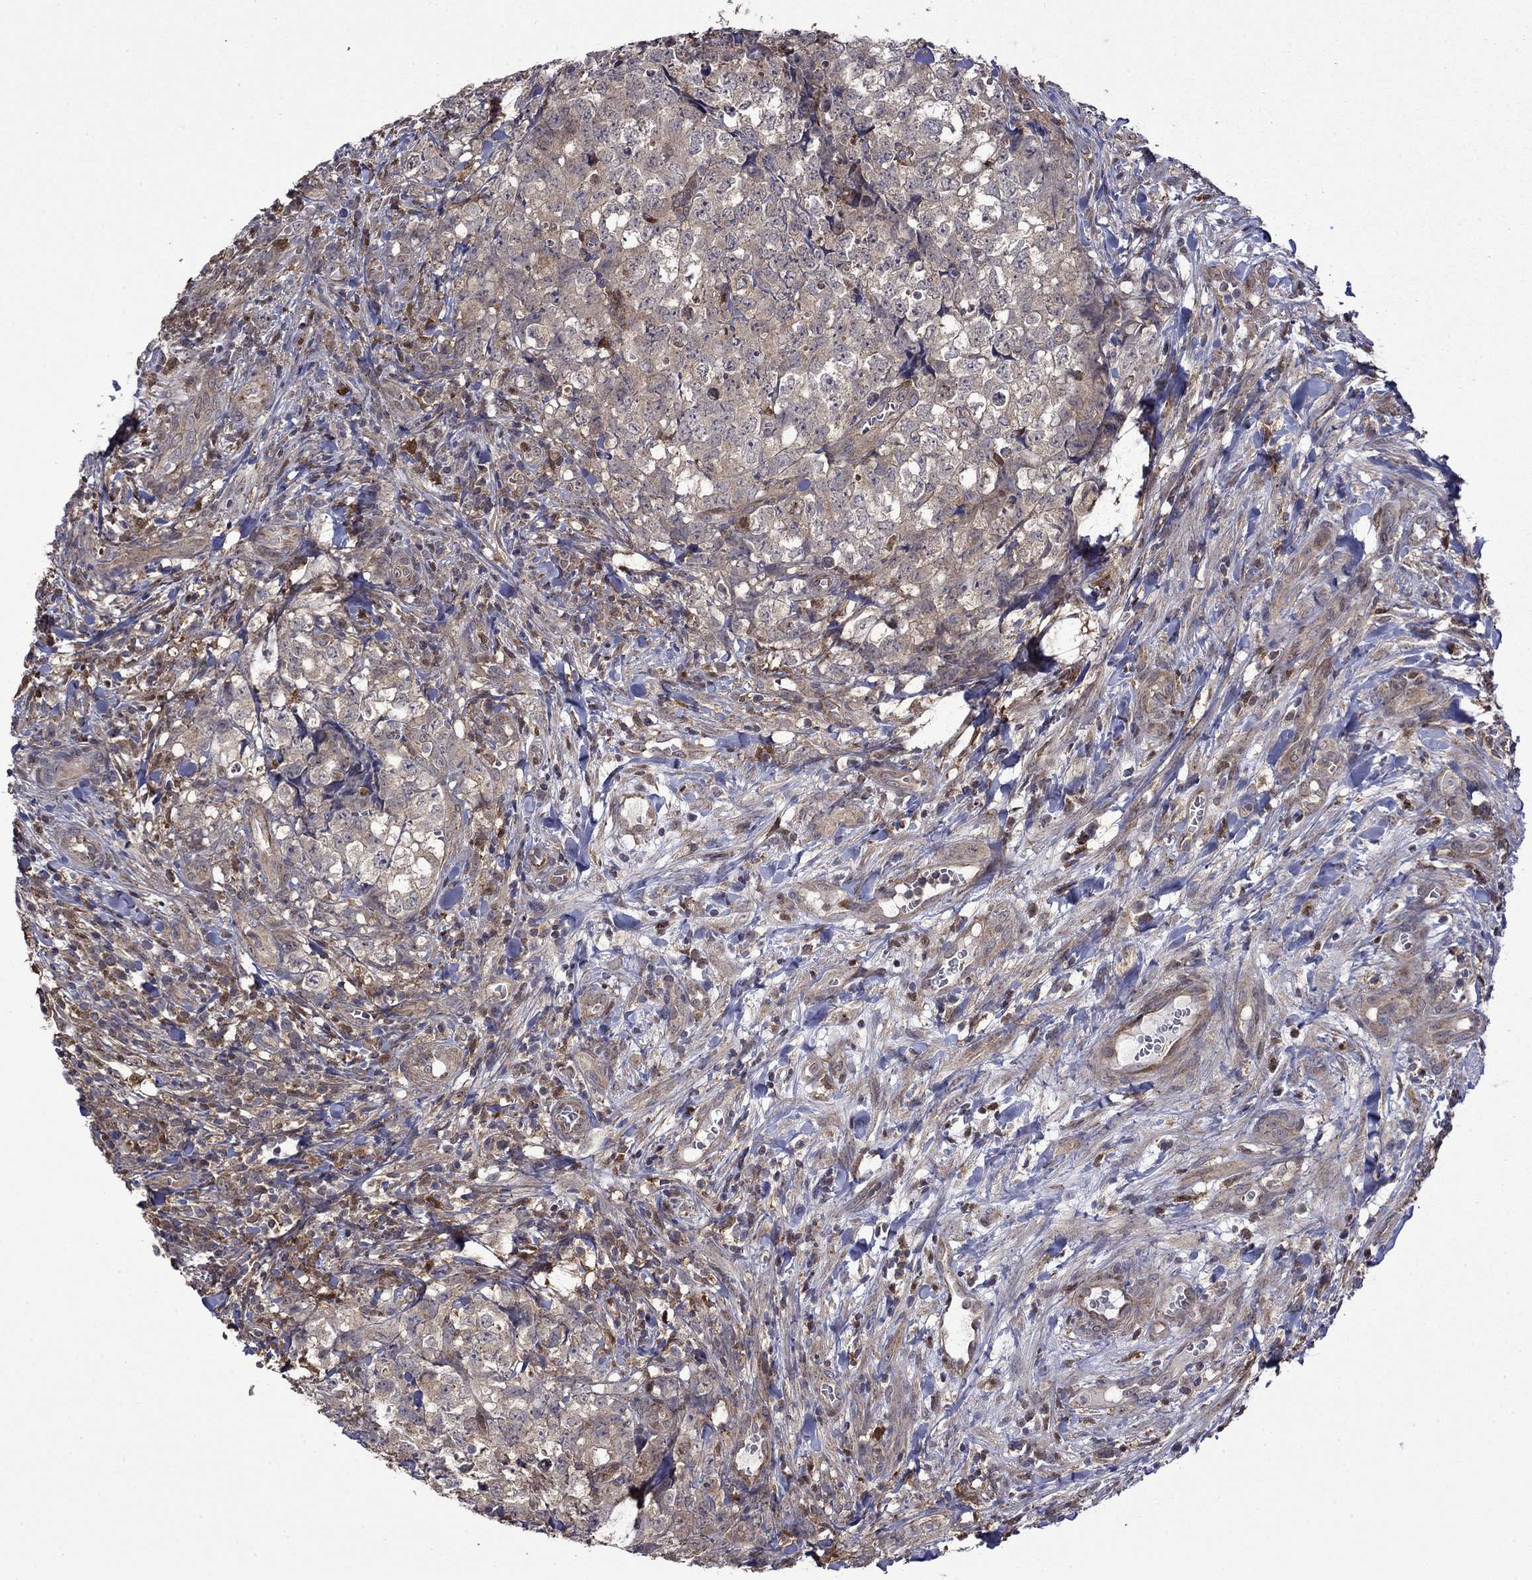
{"staining": {"intensity": "negative", "quantity": "none", "location": "none"}, "tissue": "testis cancer", "cell_type": "Tumor cells", "image_type": "cancer", "snomed": [{"axis": "morphology", "description": "Carcinoma, Embryonal, NOS"}, {"axis": "topography", "description": "Testis"}], "caption": "This image is of testis embryonal carcinoma stained with immunohistochemistry (IHC) to label a protein in brown with the nuclei are counter-stained blue. There is no staining in tumor cells.", "gene": "TPMT", "patient": {"sex": "male", "age": 23}}